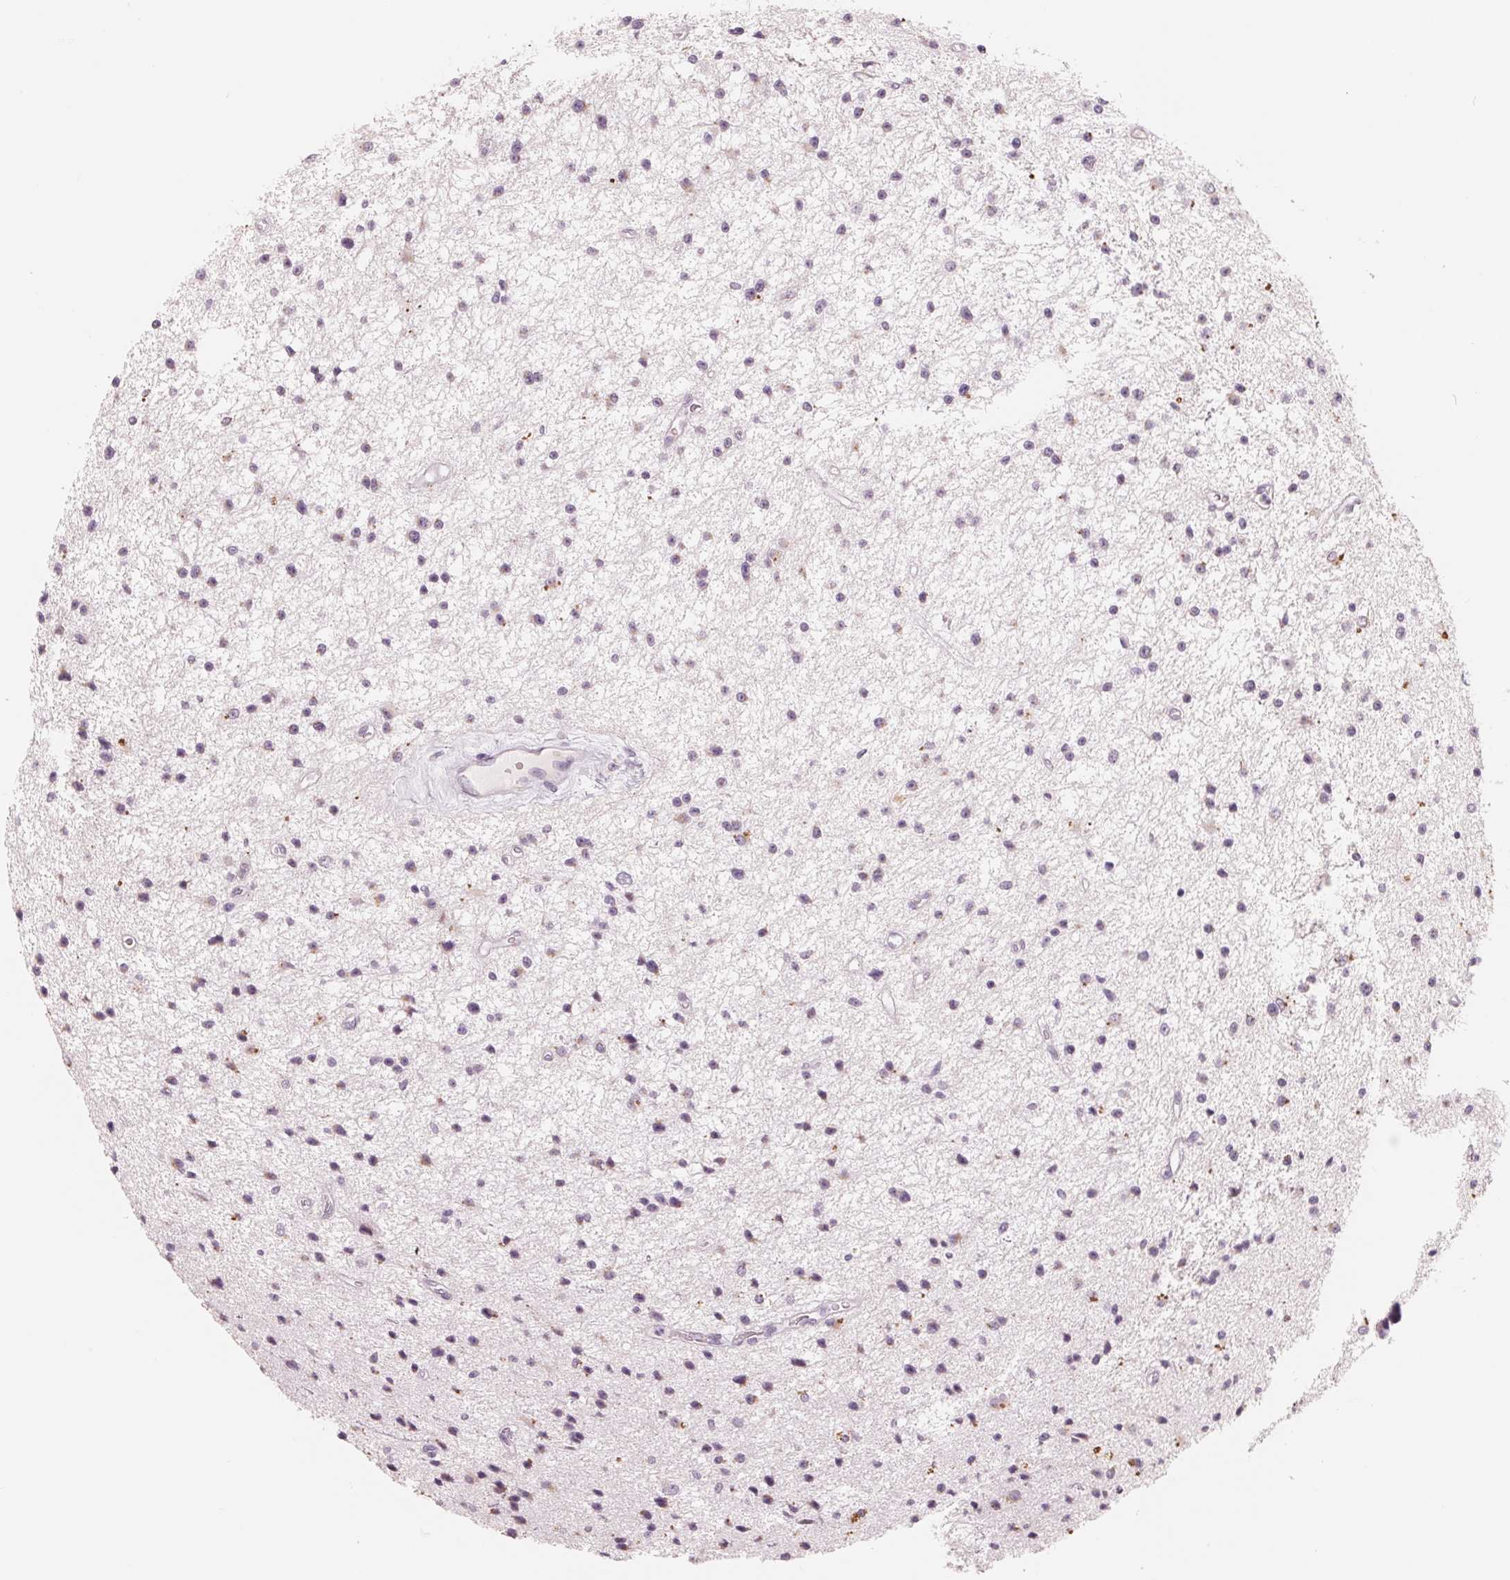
{"staining": {"intensity": "negative", "quantity": "none", "location": "none"}, "tissue": "glioma", "cell_type": "Tumor cells", "image_type": "cancer", "snomed": [{"axis": "morphology", "description": "Glioma, malignant, Low grade"}, {"axis": "topography", "description": "Brain"}], "caption": "High magnification brightfield microscopy of glioma stained with DAB (3,3'-diaminobenzidine) (brown) and counterstained with hematoxylin (blue): tumor cells show no significant staining. The staining was performed using DAB (3,3'-diaminobenzidine) to visualize the protein expression in brown, while the nuclei were stained in blue with hematoxylin (Magnification: 20x).", "gene": "IL9R", "patient": {"sex": "male", "age": 43}}